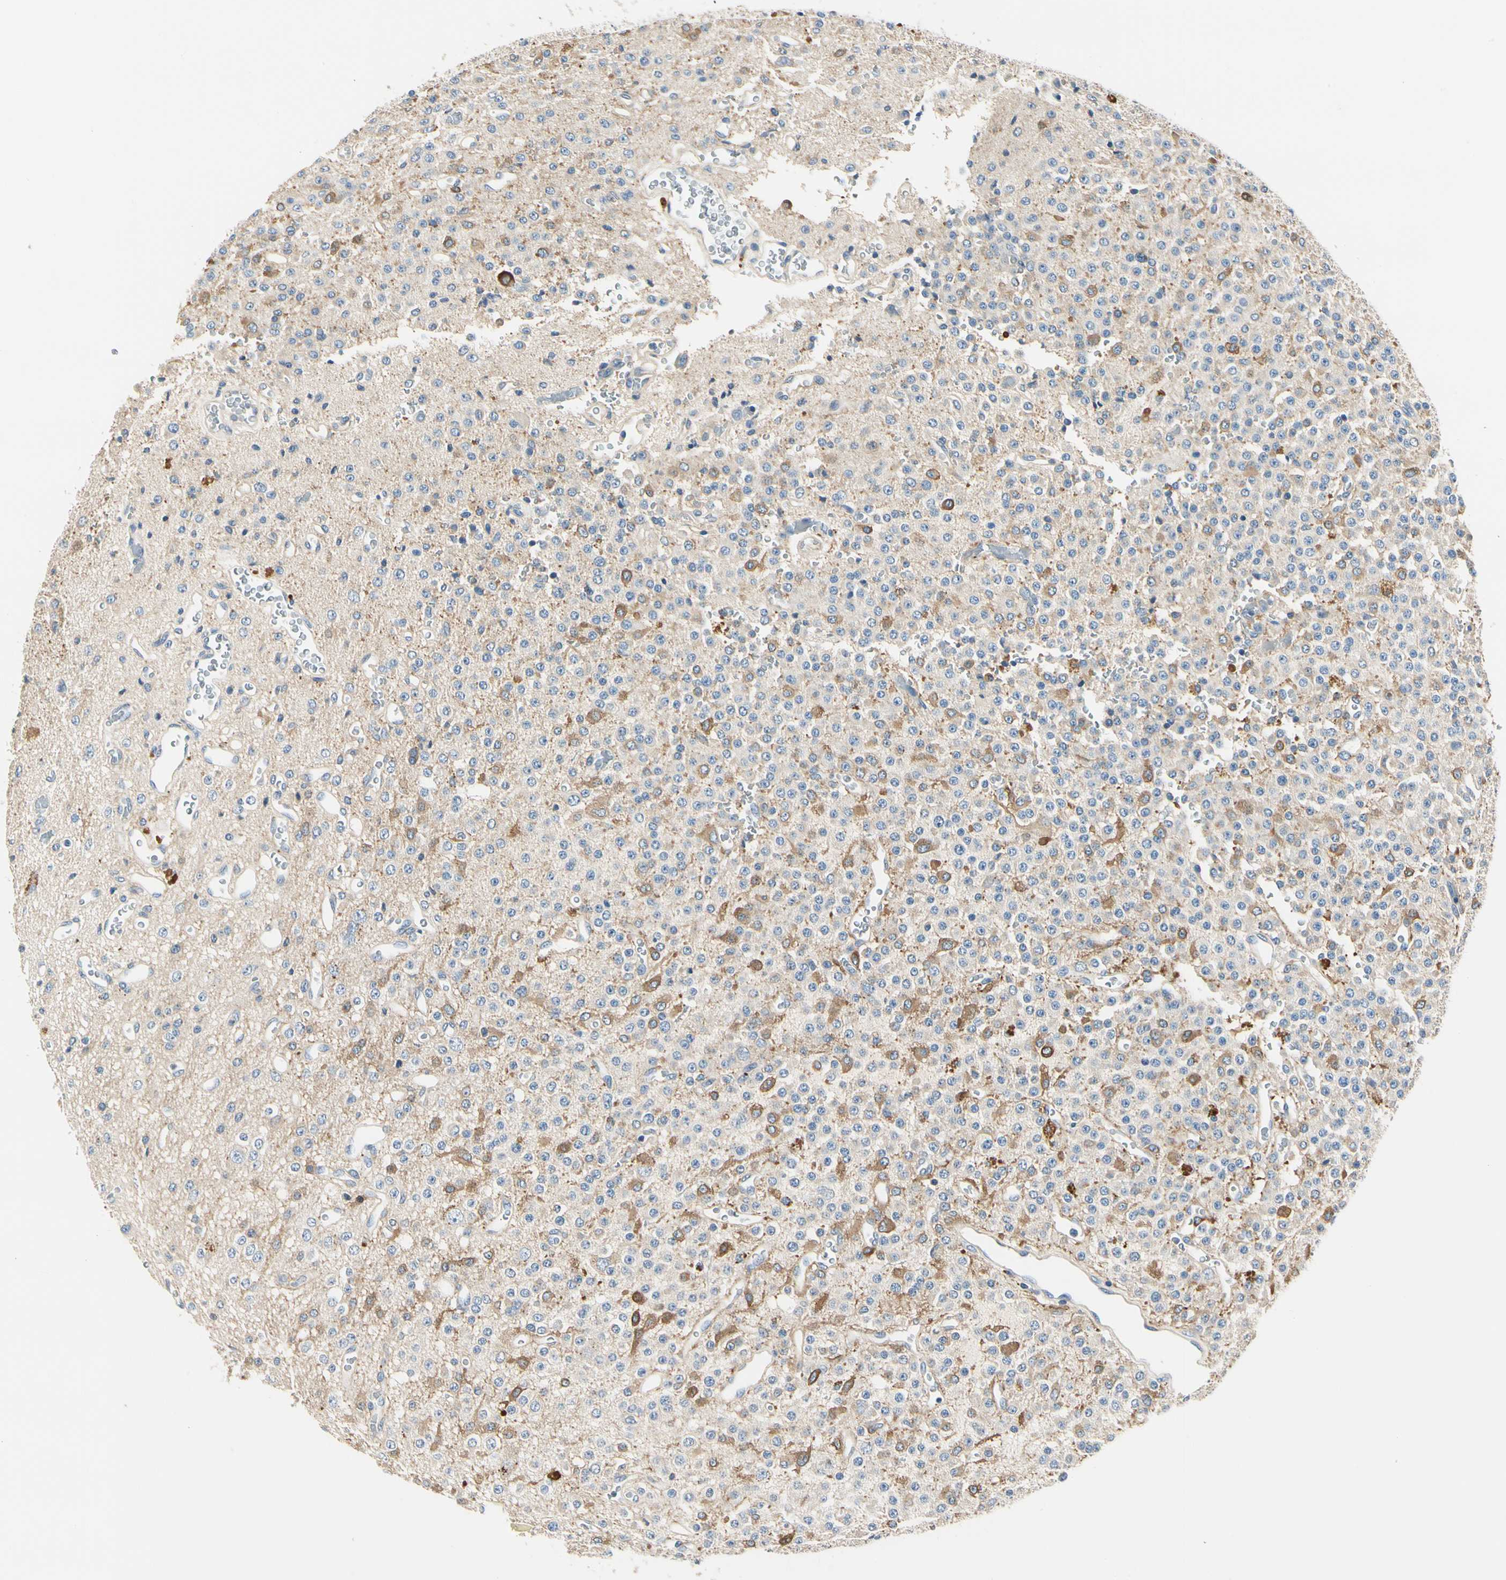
{"staining": {"intensity": "moderate", "quantity": "<25%", "location": "cytoplasmic/membranous"}, "tissue": "glioma", "cell_type": "Tumor cells", "image_type": "cancer", "snomed": [{"axis": "morphology", "description": "Glioma, malignant, Low grade"}, {"axis": "topography", "description": "Brain"}], "caption": "Immunohistochemical staining of malignant low-grade glioma demonstrates low levels of moderate cytoplasmic/membranous protein staining in approximately <25% of tumor cells.", "gene": "TGFBR3", "patient": {"sex": "male", "age": 38}}